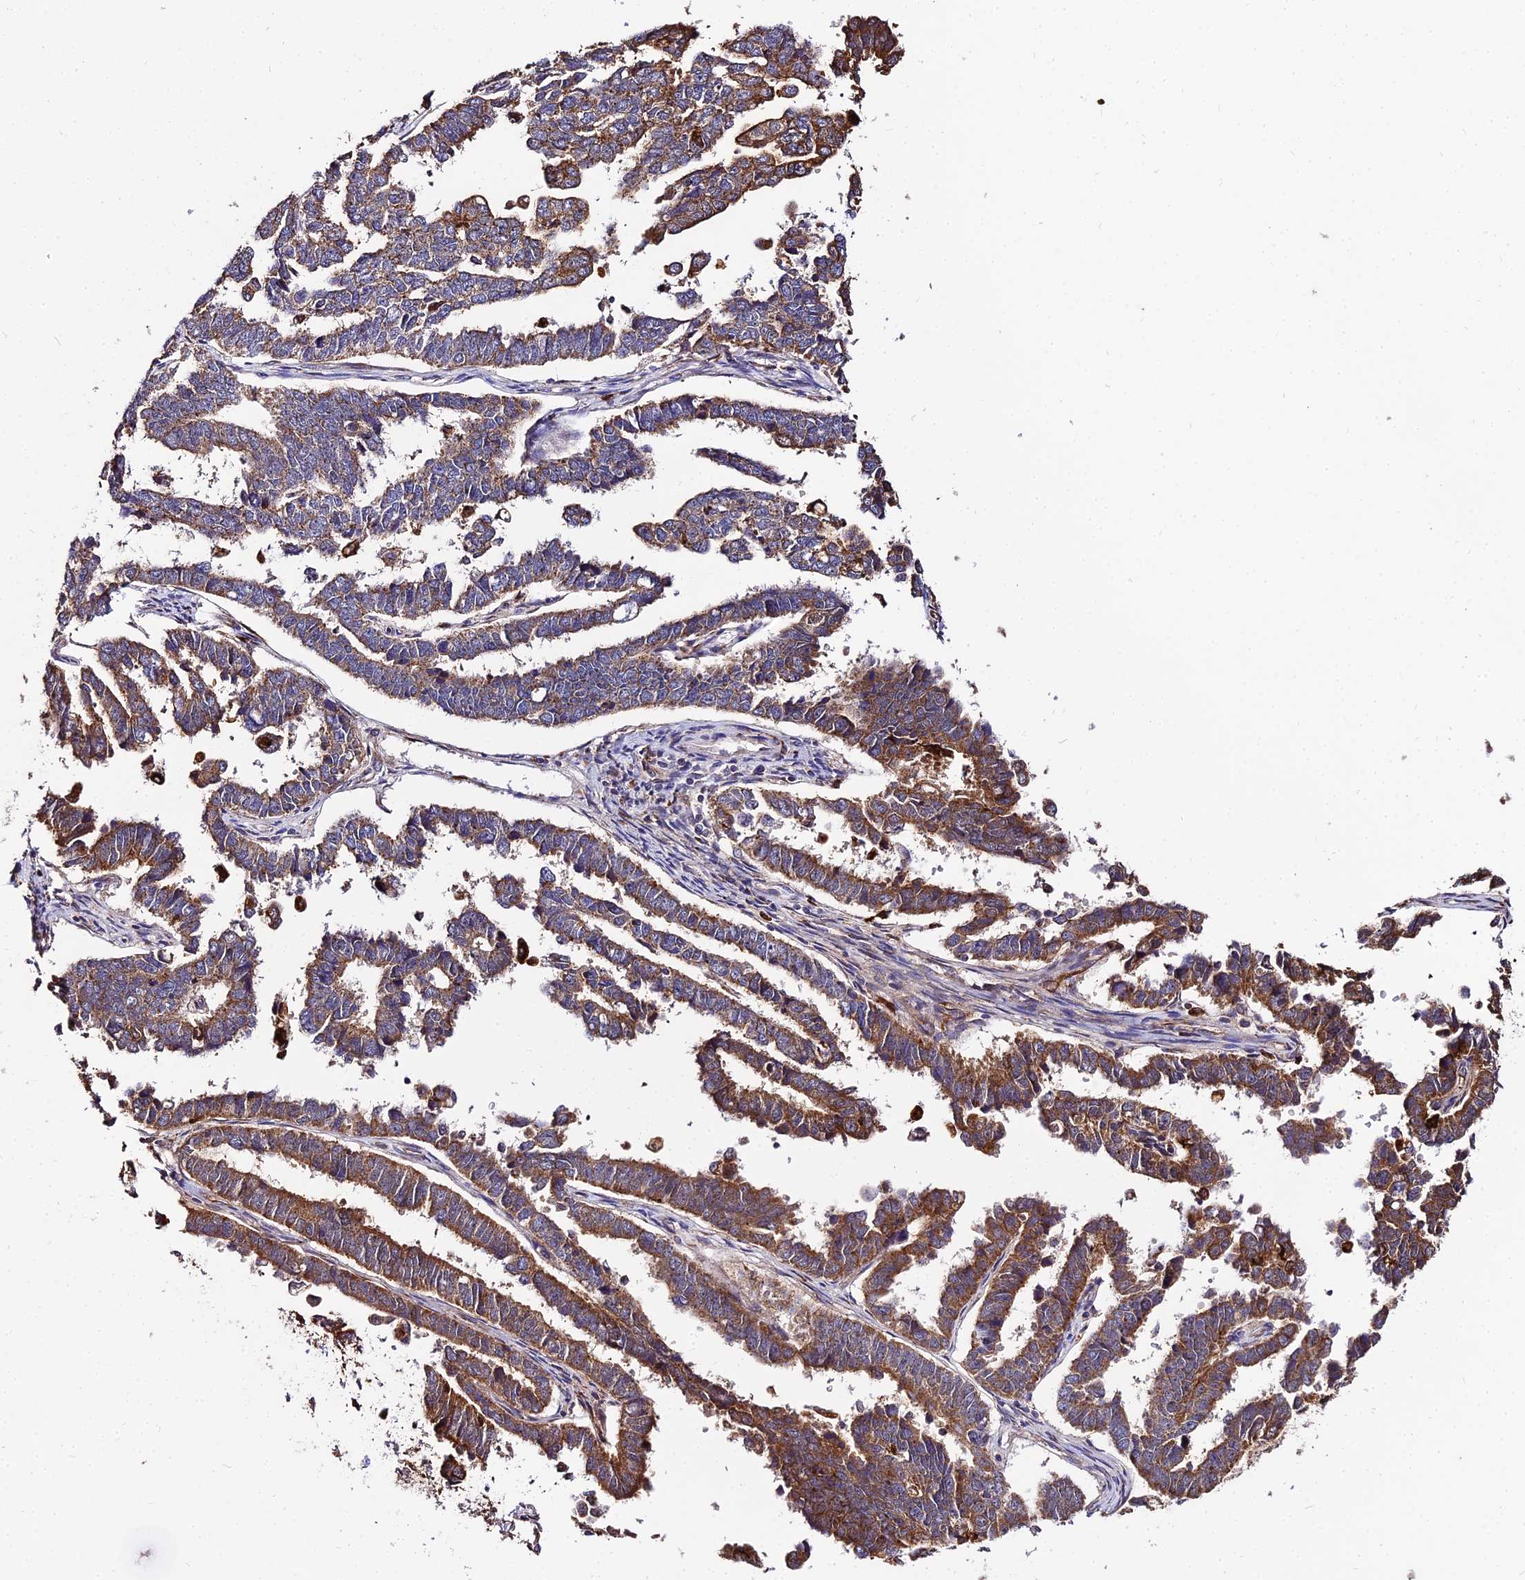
{"staining": {"intensity": "strong", "quantity": ">75%", "location": "cytoplasmic/membranous"}, "tissue": "endometrial cancer", "cell_type": "Tumor cells", "image_type": "cancer", "snomed": [{"axis": "morphology", "description": "Adenocarcinoma, NOS"}, {"axis": "topography", "description": "Endometrium"}], "caption": "Tumor cells demonstrate high levels of strong cytoplasmic/membranous positivity in about >75% of cells in human endometrial cancer.", "gene": "PEX19", "patient": {"sex": "female", "age": 75}}